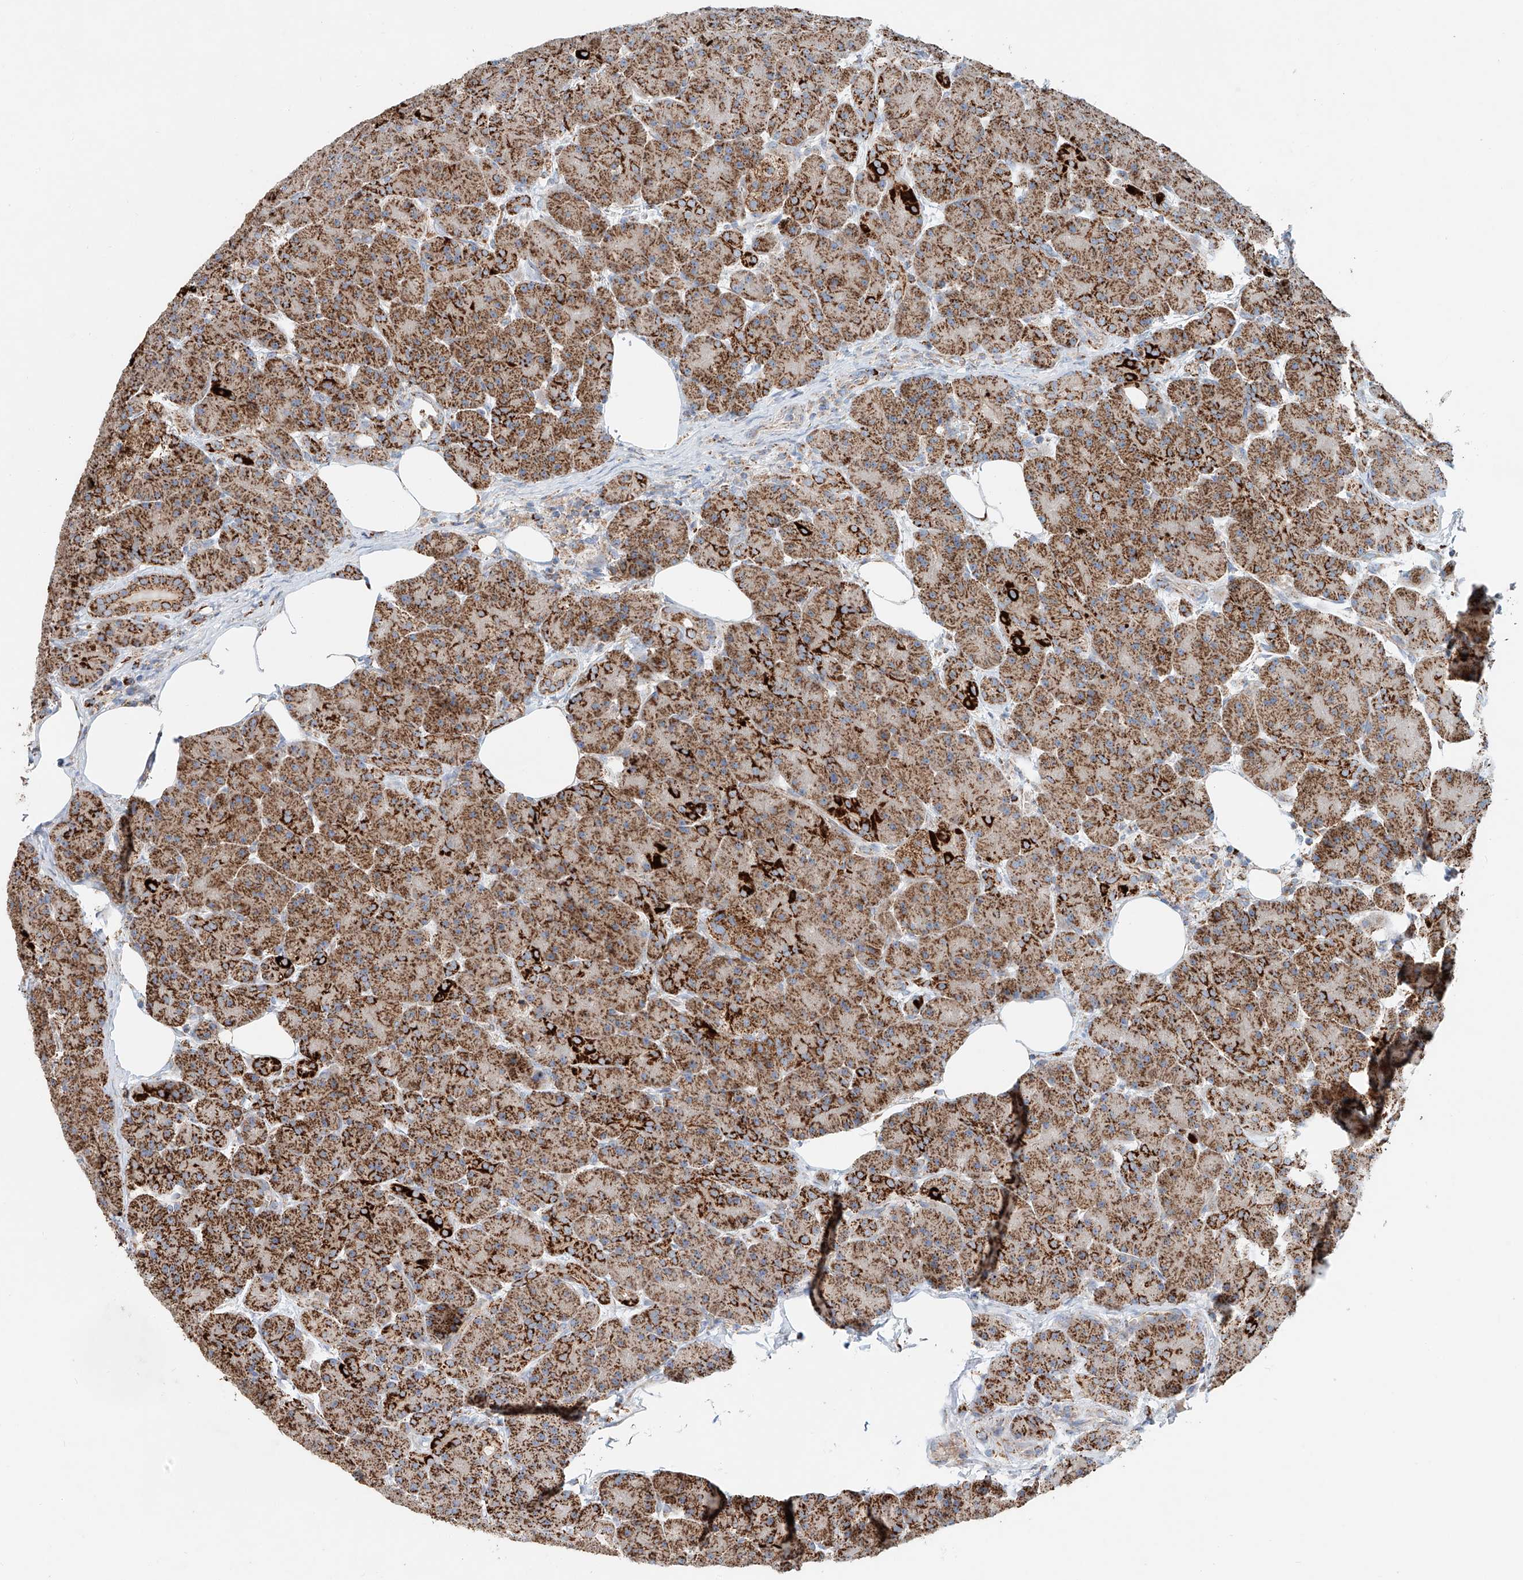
{"staining": {"intensity": "strong", "quantity": ">75%", "location": "cytoplasmic/membranous"}, "tissue": "pancreas", "cell_type": "Exocrine glandular cells", "image_type": "normal", "snomed": [{"axis": "morphology", "description": "Normal tissue, NOS"}, {"axis": "topography", "description": "Pancreas"}], "caption": "High-power microscopy captured an IHC photomicrograph of unremarkable pancreas, revealing strong cytoplasmic/membranous staining in approximately >75% of exocrine glandular cells.", "gene": "CARD10", "patient": {"sex": "male", "age": 63}}